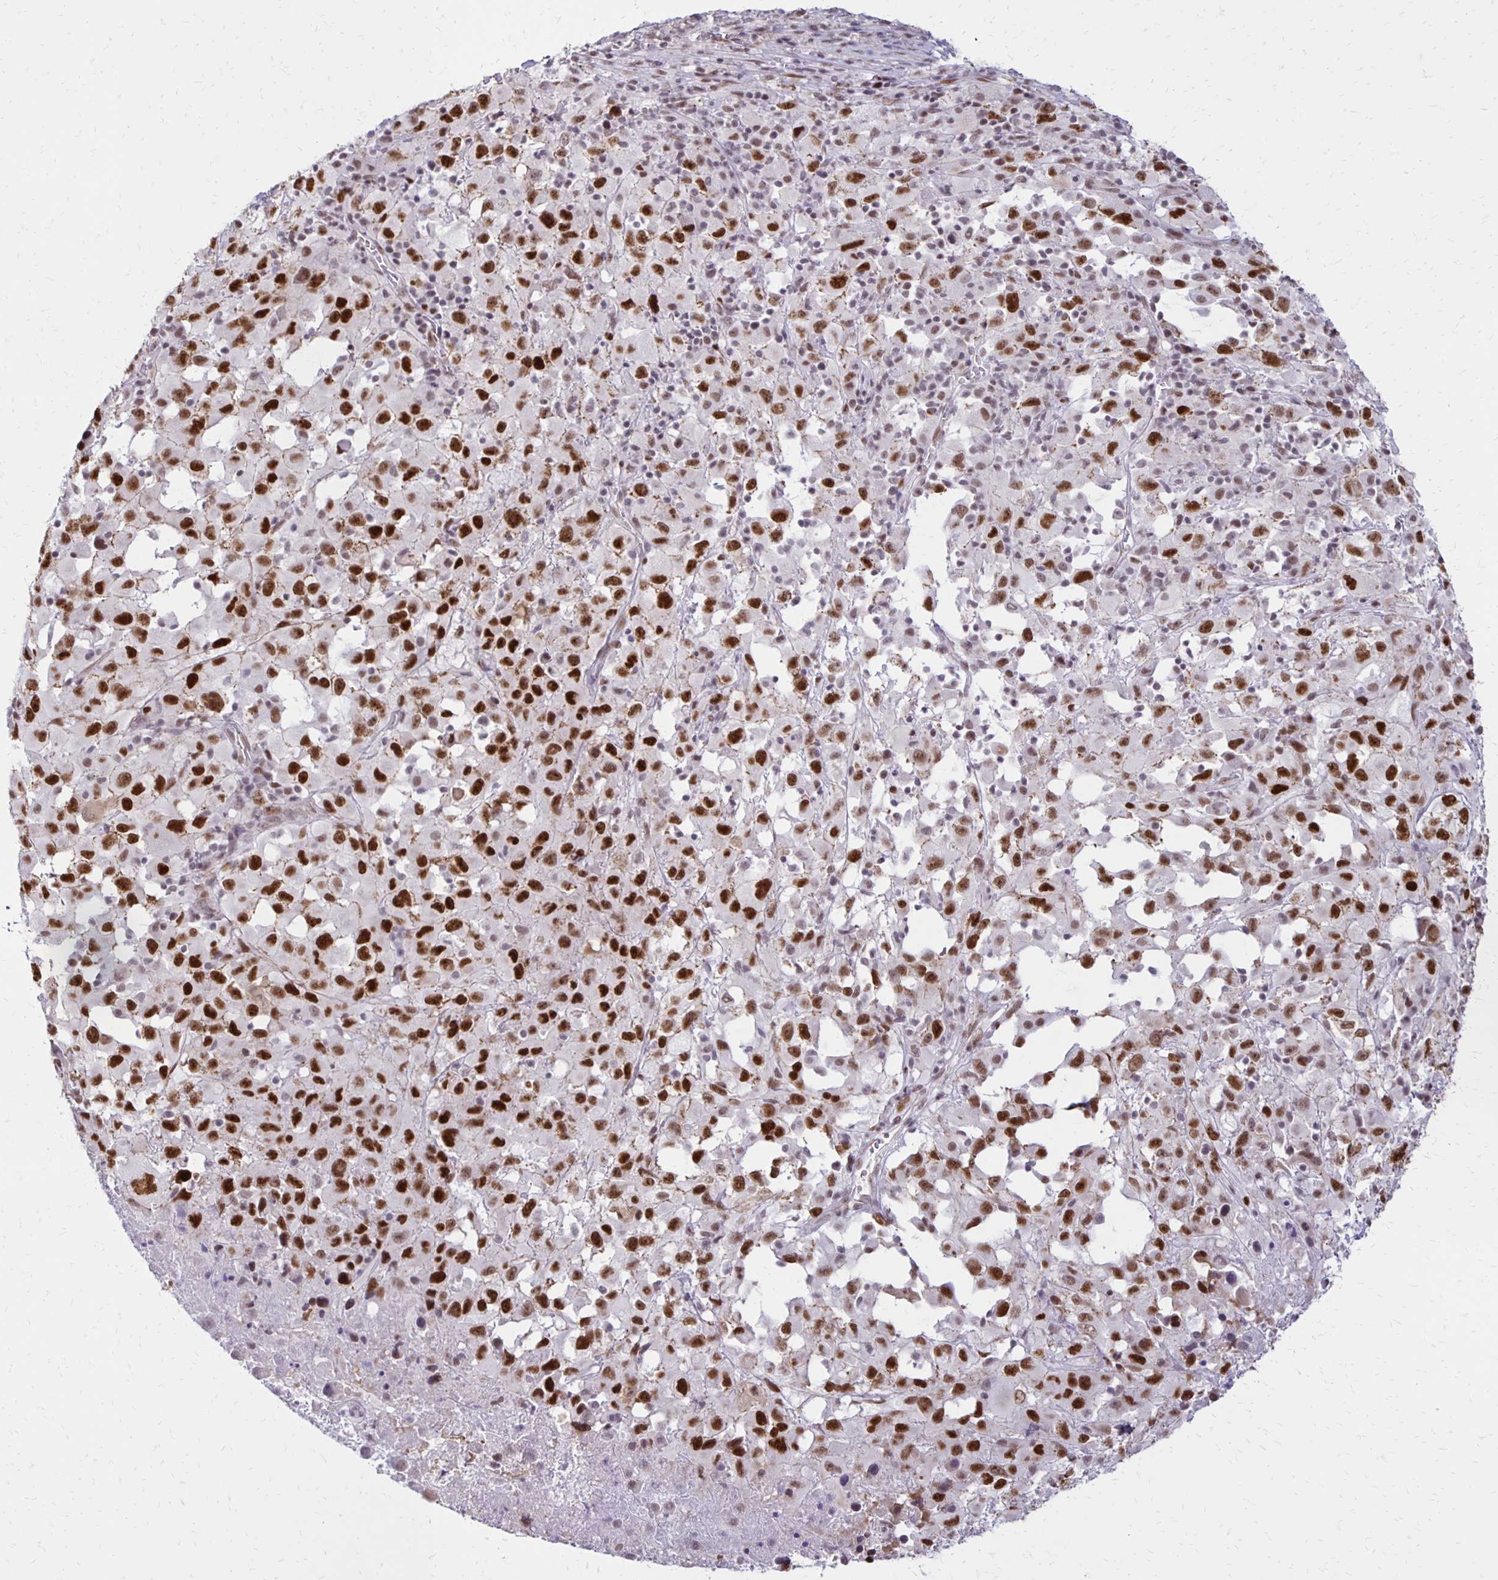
{"staining": {"intensity": "strong", "quantity": ">75%", "location": "nuclear"}, "tissue": "melanoma", "cell_type": "Tumor cells", "image_type": "cancer", "snomed": [{"axis": "morphology", "description": "Malignant melanoma, Metastatic site"}, {"axis": "topography", "description": "Soft tissue"}], "caption": "Immunohistochemistry (IHC) image of malignant melanoma (metastatic site) stained for a protein (brown), which exhibits high levels of strong nuclear staining in approximately >75% of tumor cells.", "gene": "DDB2", "patient": {"sex": "male", "age": 50}}